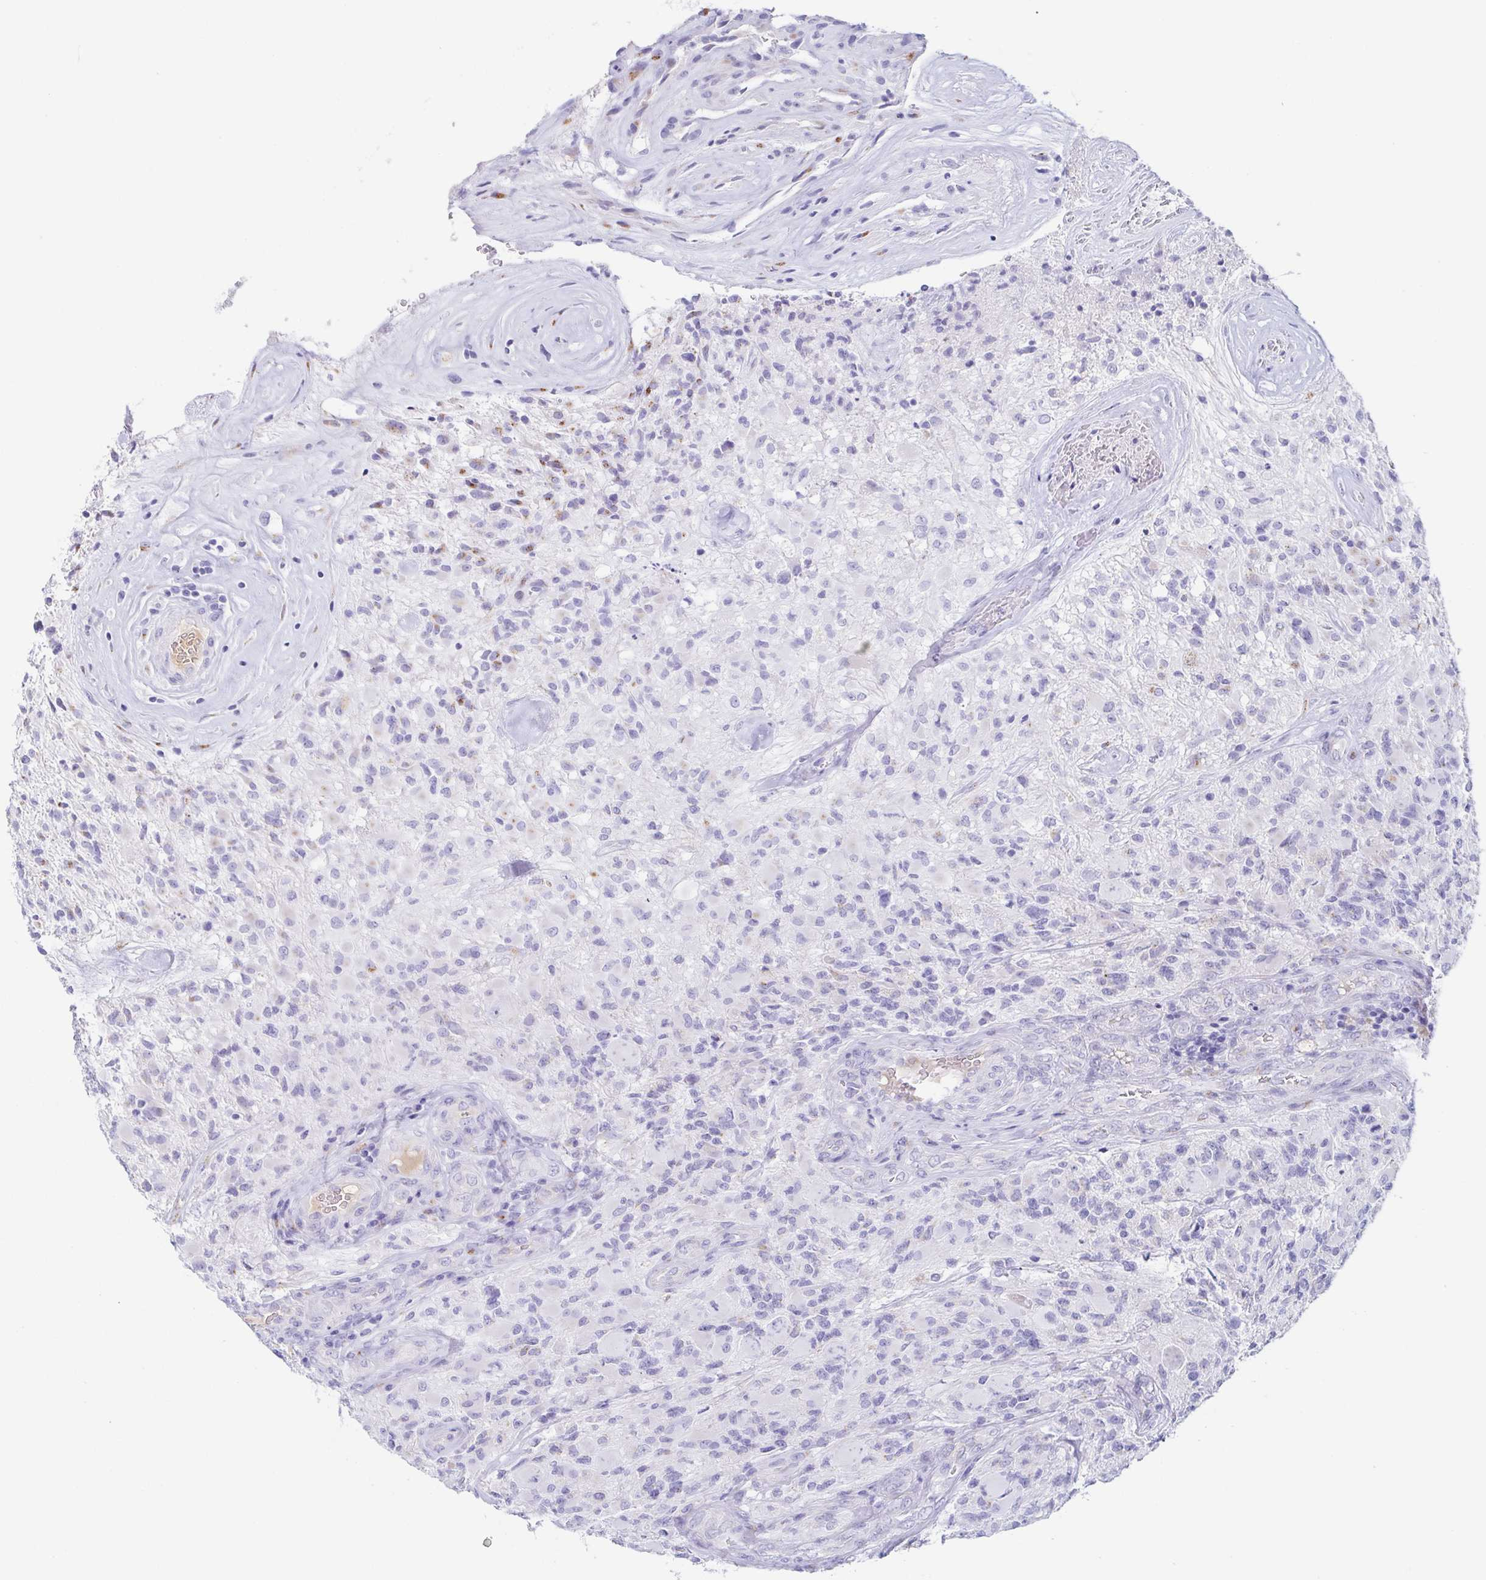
{"staining": {"intensity": "negative", "quantity": "none", "location": "none"}, "tissue": "glioma", "cell_type": "Tumor cells", "image_type": "cancer", "snomed": [{"axis": "morphology", "description": "Glioma, malignant, High grade"}, {"axis": "topography", "description": "Brain"}], "caption": "An image of malignant glioma (high-grade) stained for a protein displays no brown staining in tumor cells.", "gene": "LDLRAD1", "patient": {"sex": "female", "age": 65}}